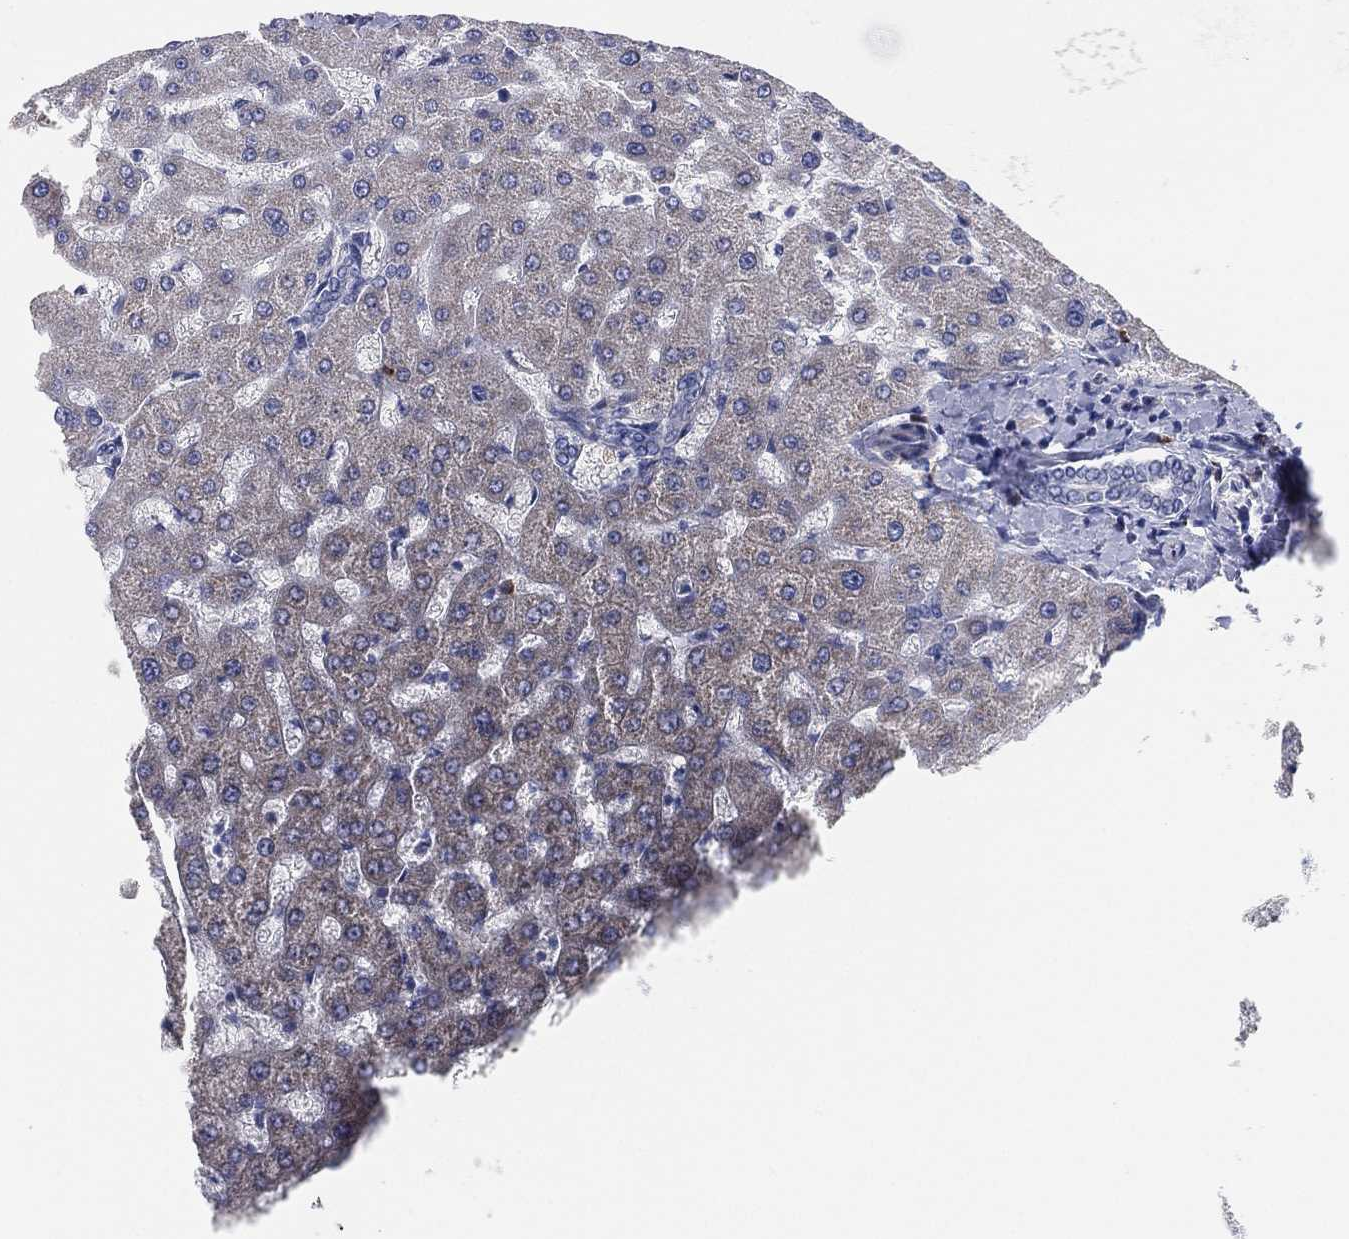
{"staining": {"intensity": "negative", "quantity": "none", "location": "none"}, "tissue": "liver", "cell_type": "Cholangiocytes", "image_type": "normal", "snomed": [{"axis": "morphology", "description": "Normal tissue, NOS"}, {"axis": "topography", "description": "Liver"}], "caption": "Liver was stained to show a protein in brown. There is no significant staining in cholangiocytes. (Stains: DAB (3,3'-diaminobenzidine) immunohistochemistry (IHC) with hematoxylin counter stain, Microscopy: brightfield microscopy at high magnification).", "gene": "TMEM40", "patient": {"sex": "female", "age": 50}}